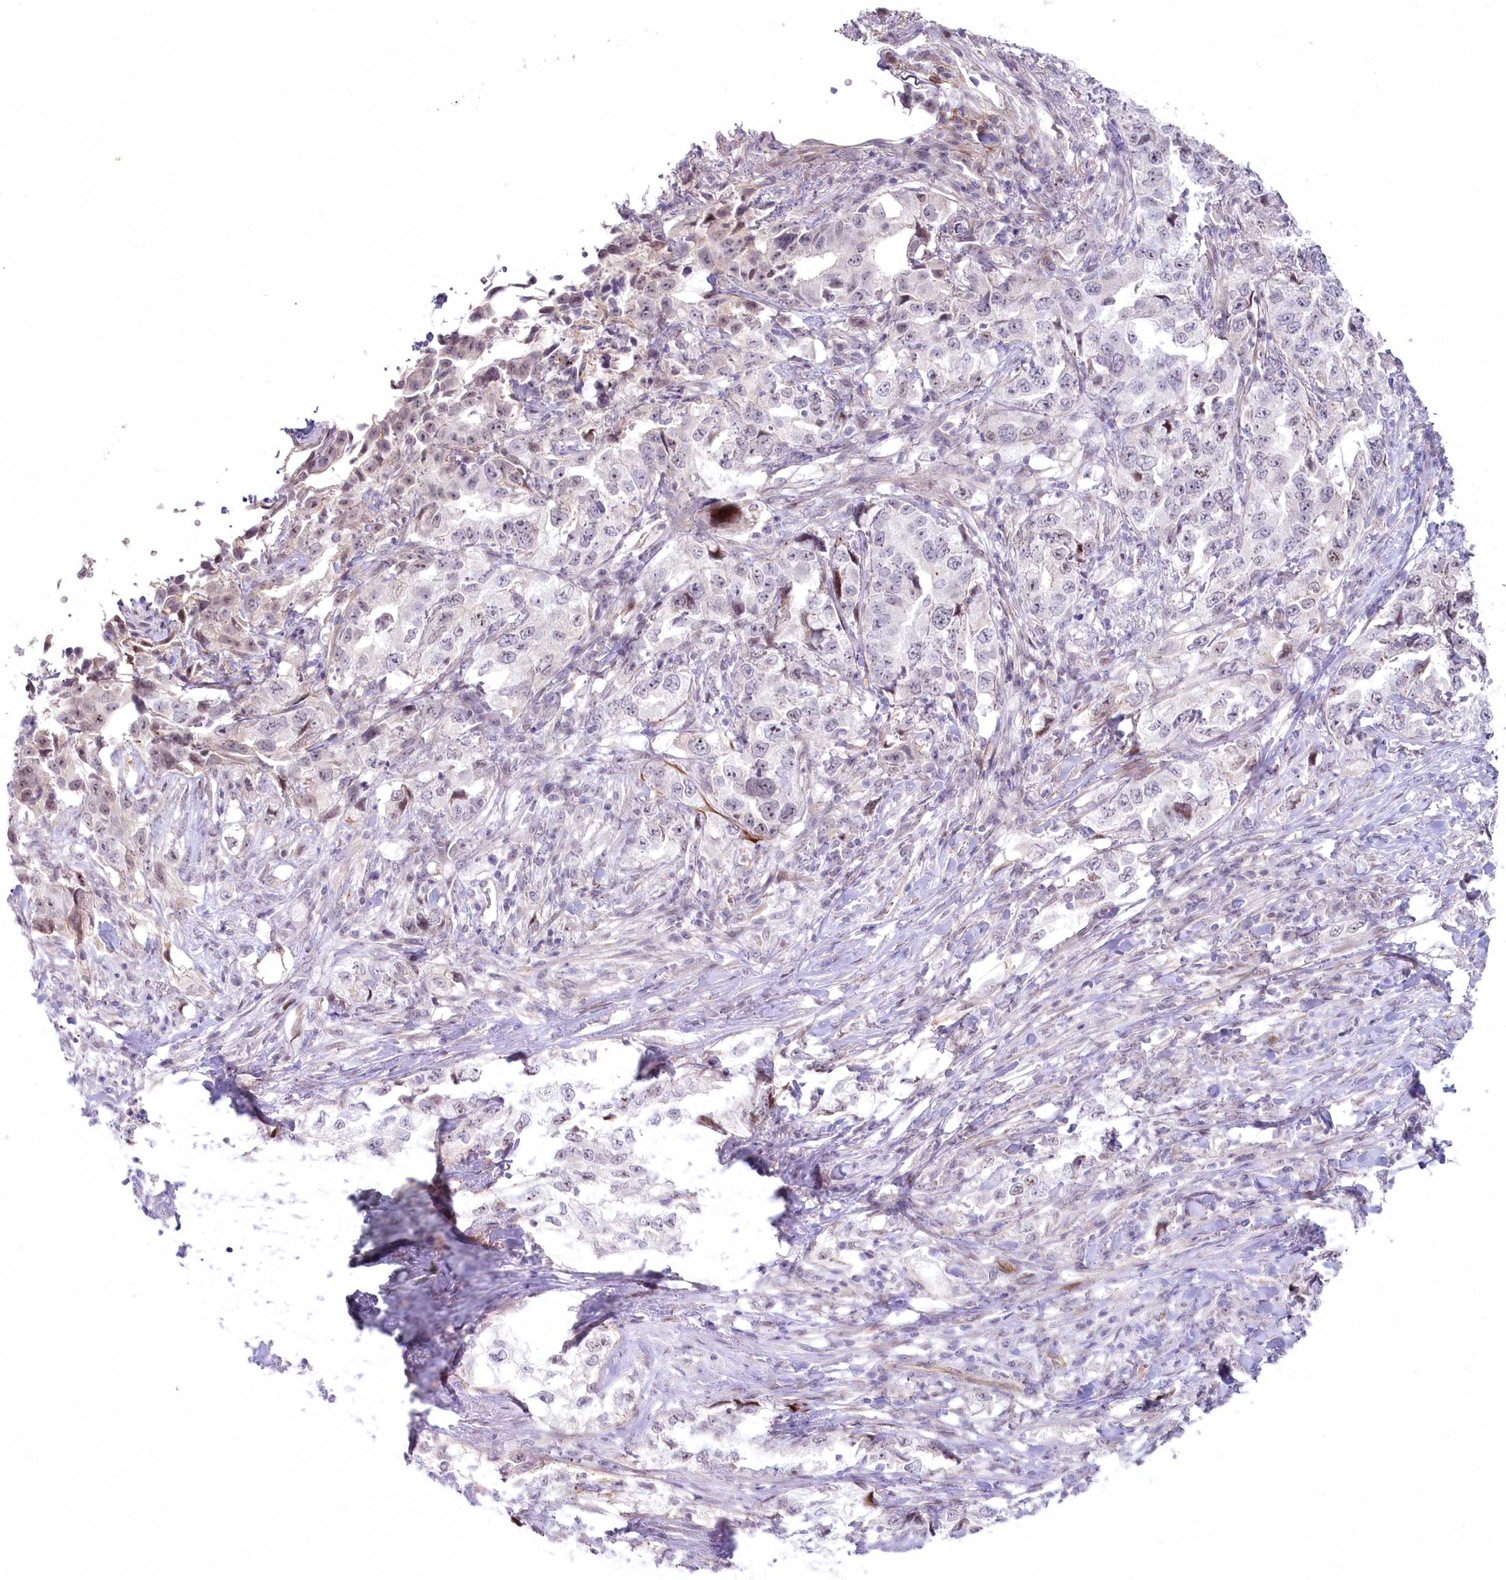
{"staining": {"intensity": "negative", "quantity": "none", "location": "none"}, "tissue": "lung cancer", "cell_type": "Tumor cells", "image_type": "cancer", "snomed": [{"axis": "morphology", "description": "Adenocarcinoma, NOS"}, {"axis": "topography", "description": "Lung"}], "caption": "IHC micrograph of neoplastic tissue: adenocarcinoma (lung) stained with DAB (3,3'-diaminobenzidine) displays no significant protein positivity in tumor cells.", "gene": "ABHD8", "patient": {"sex": "female", "age": 51}}